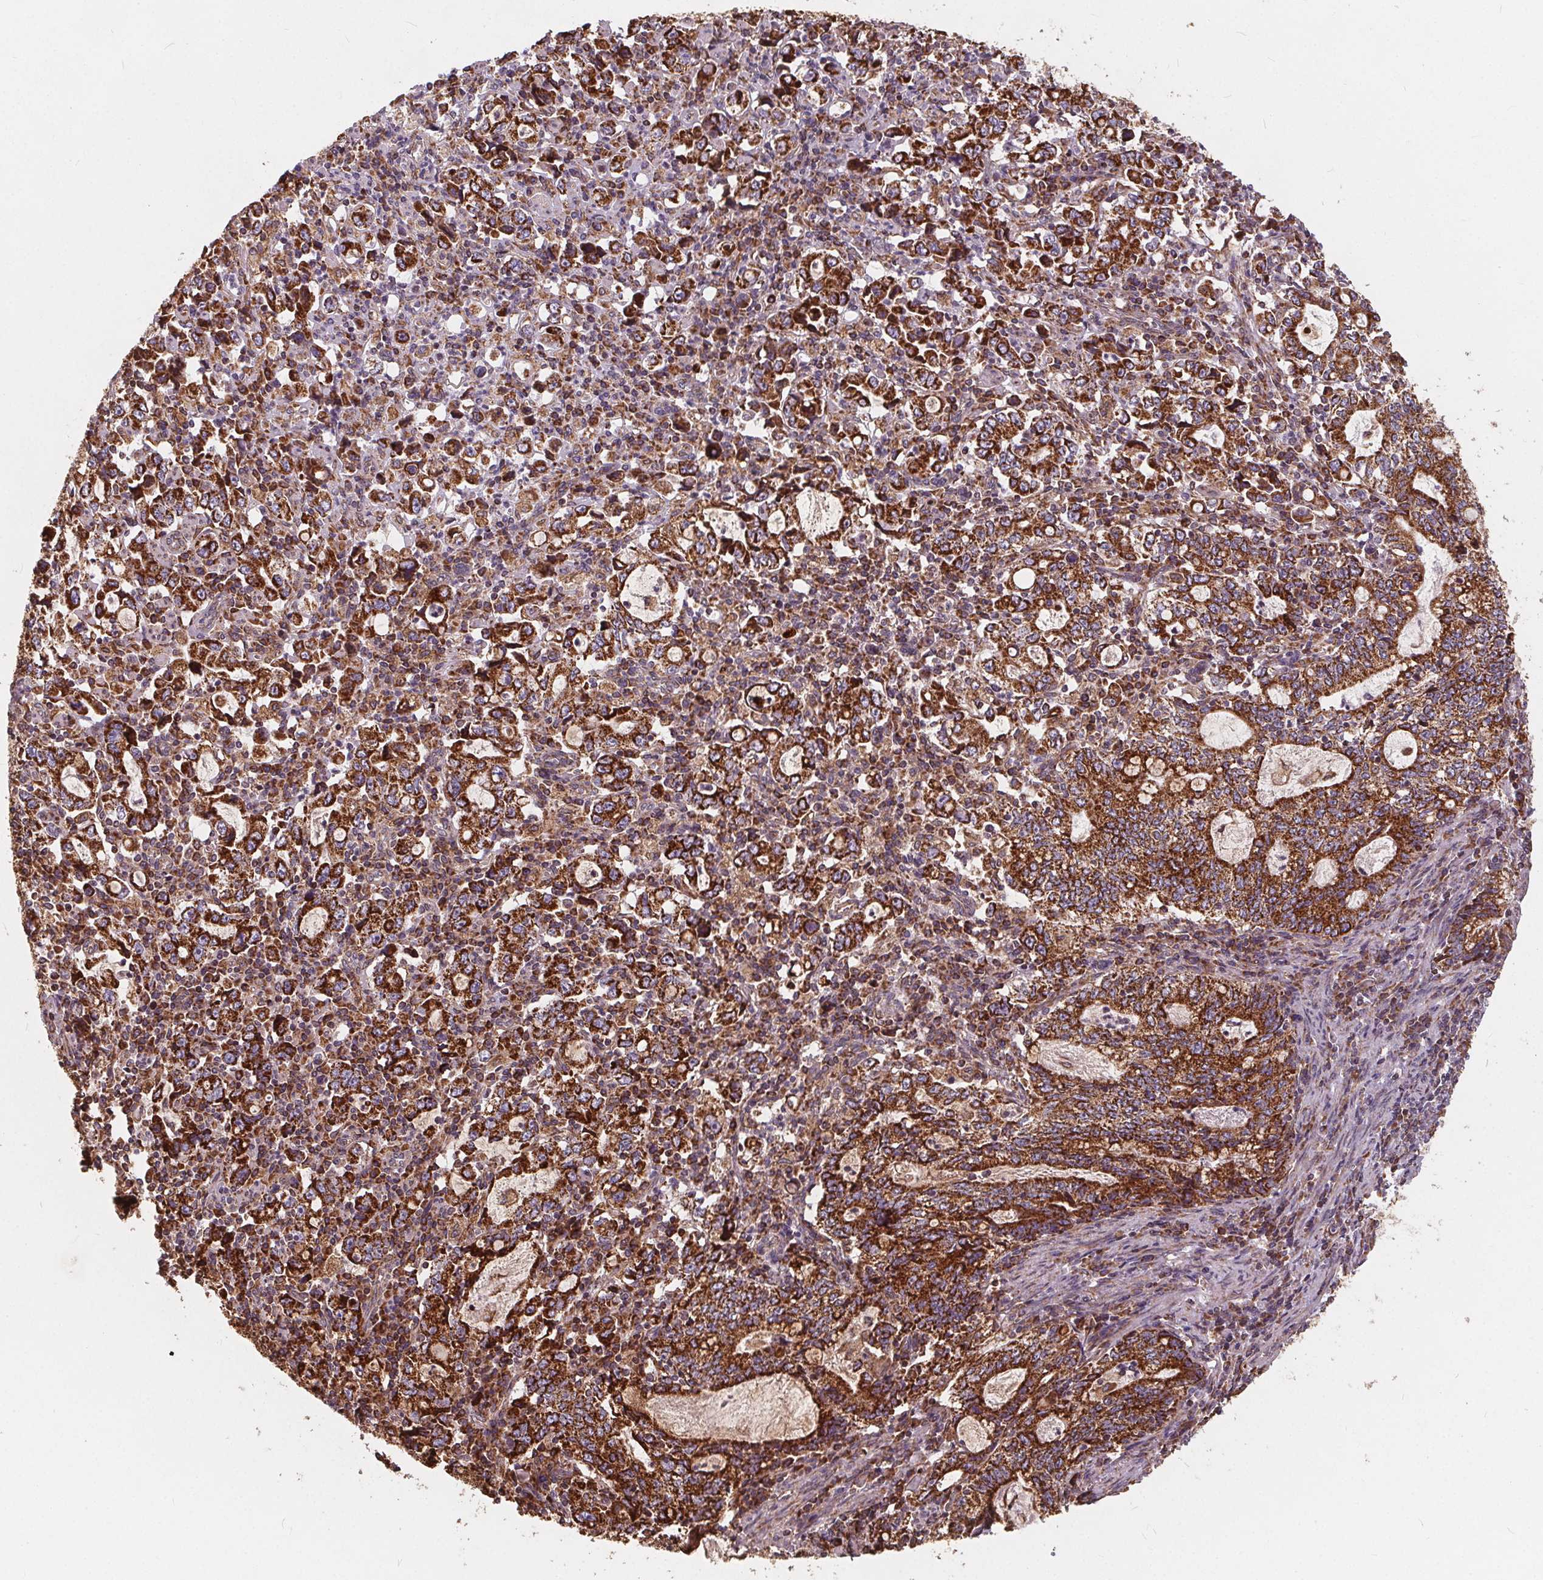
{"staining": {"intensity": "strong", "quantity": ">75%", "location": "cytoplasmic/membranous"}, "tissue": "stomach cancer", "cell_type": "Tumor cells", "image_type": "cancer", "snomed": [{"axis": "morphology", "description": "Adenocarcinoma, NOS"}, {"axis": "topography", "description": "Stomach, lower"}], "caption": "Brown immunohistochemical staining in human stomach adenocarcinoma displays strong cytoplasmic/membranous staining in approximately >75% of tumor cells. (Stains: DAB (3,3'-diaminobenzidine) in brown, nuclei in blue, Microscopy: brightfield microscopy at high magnification).", "gene": "PLSCR3", "patient": {"sex": "female", "age": 72}}